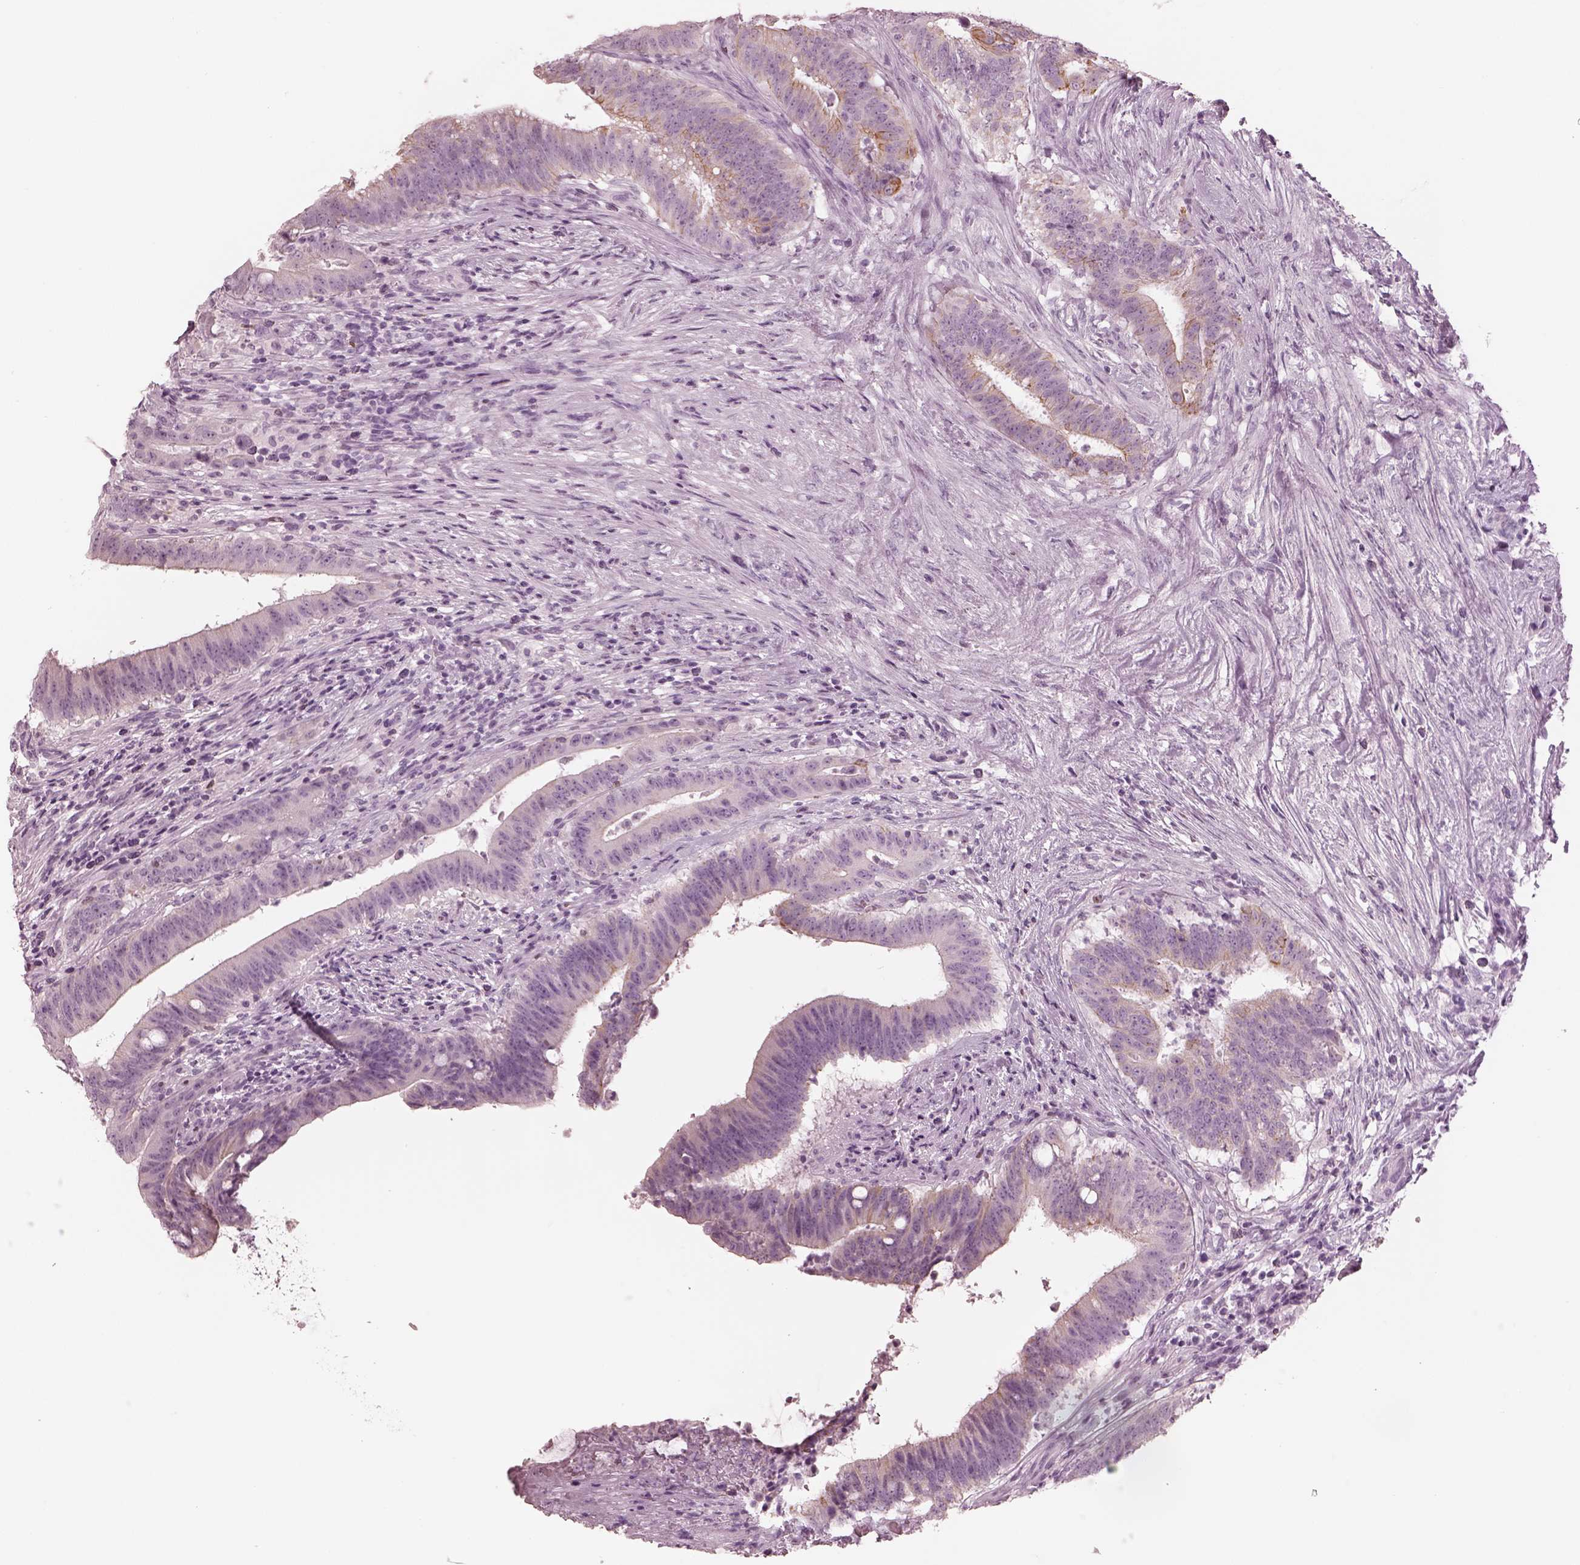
{"staining": {"intensity": "weak", "quantity": "25%-75%", "location": "cytoplasmic/membranous"}, "tissue": "colorectal cancer", "cell_type": "Tumor cells", "image_type": "cancer", "snomed": [{"axis": "morphology", "description": "Adenocarcinoma, NOS"}, {"axis": "topography", "description": "Colon"}], "caption": "DAB immunohistochemical staining of human colorectal cancer (adenocarcinoma) demonstrates weak cytoplasmic/membranous protein expression in about 25%-75% of tumor cells.", "gene": "PON3", "patient": {"sex": "female", "age": 43}}